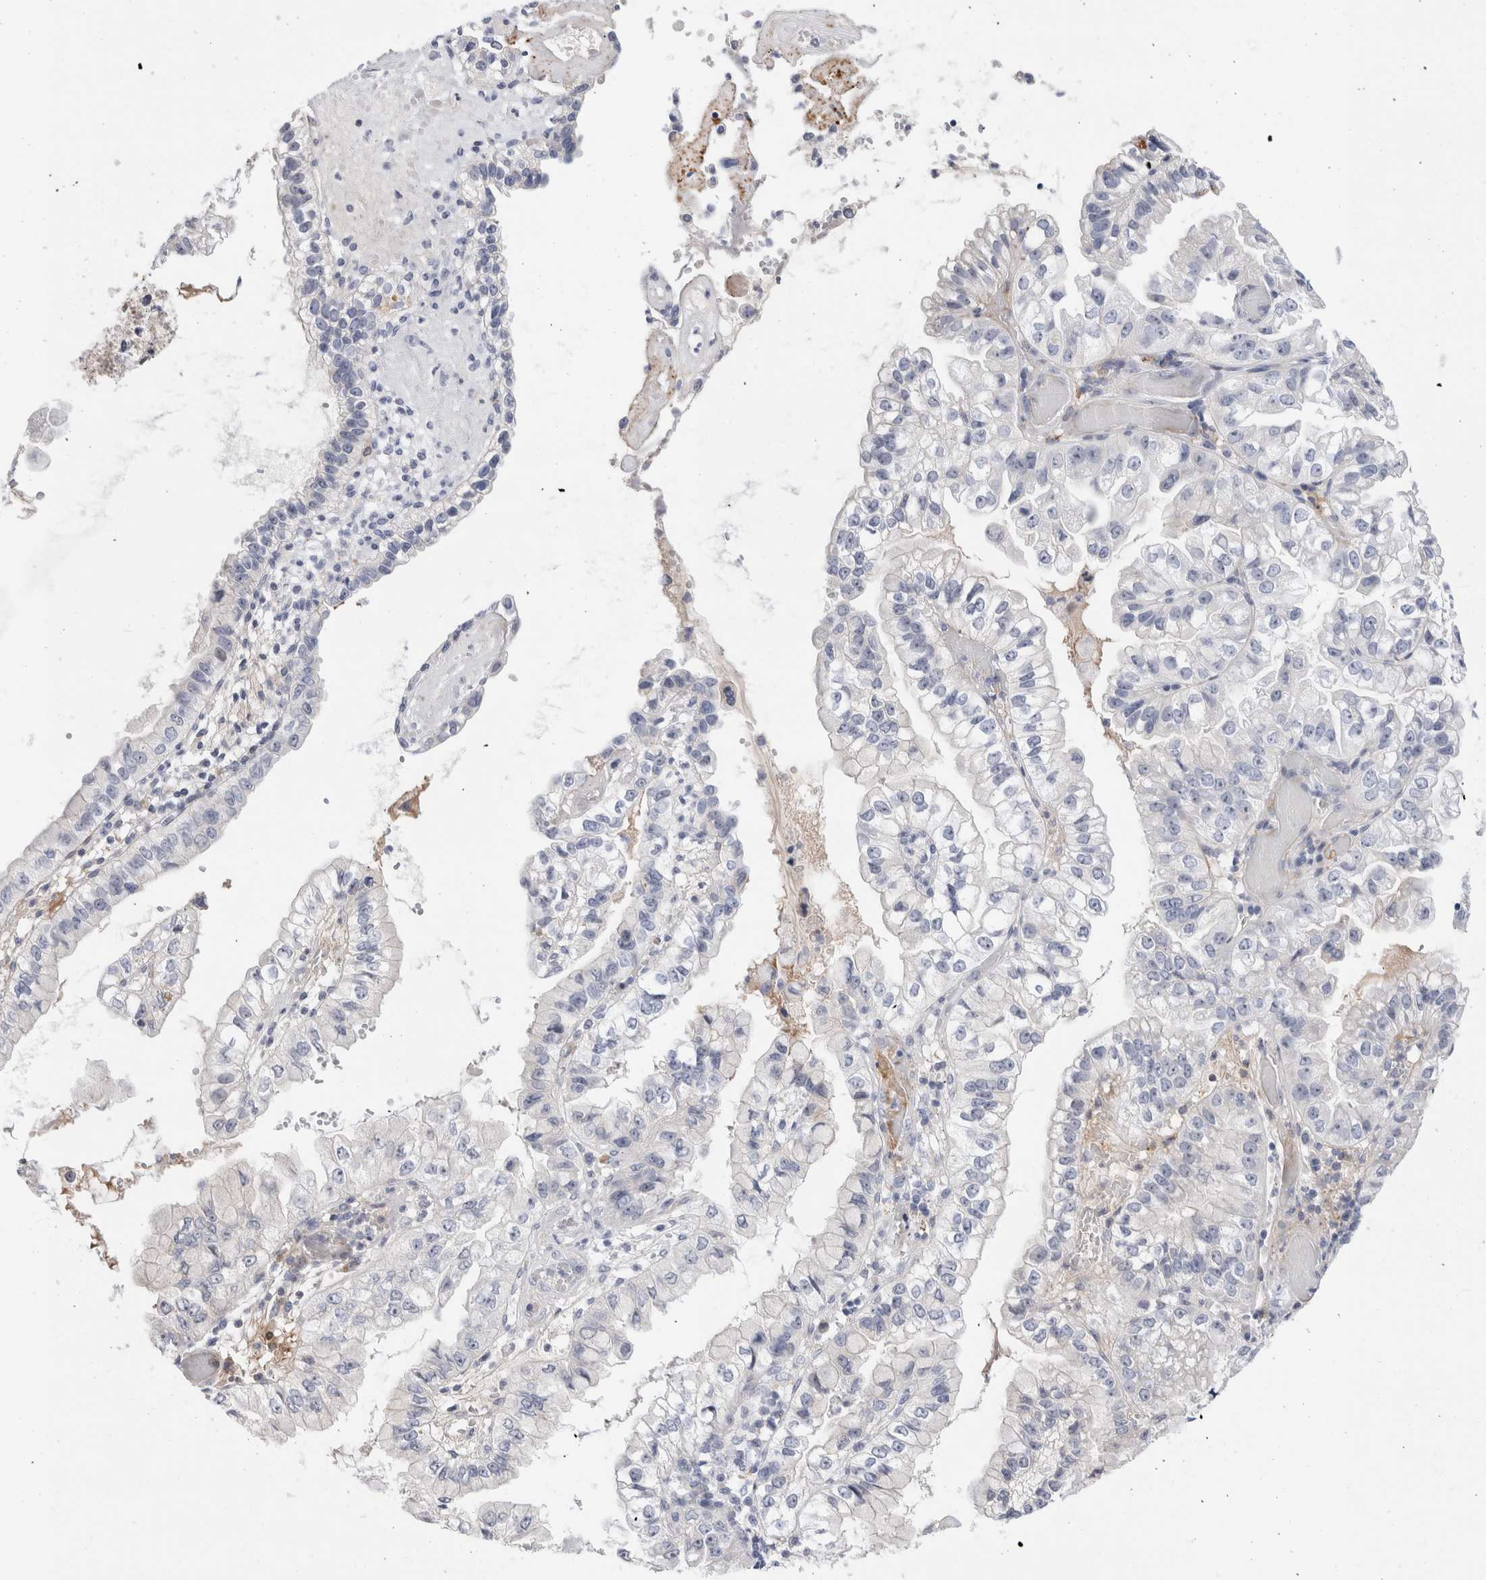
{"staining": {"intensity": "negative", "quantity": "none", "location": "none"}, "tissue": "liver cancer", "cell_type": "Tumor cells", "image_type": "cancer", "snomed": [{"axis": "morphology", "description": "Cholangiocarcinoma"}, {"axis": "topography", "description": "Liver"}], "caption": "Cholangiocarcinoma (liver) stained for a protein using immunohistochemistry displays no staining tumor cells.", "gene": "ECHDC2", "patient": {"sex": "female", "age": 79}}